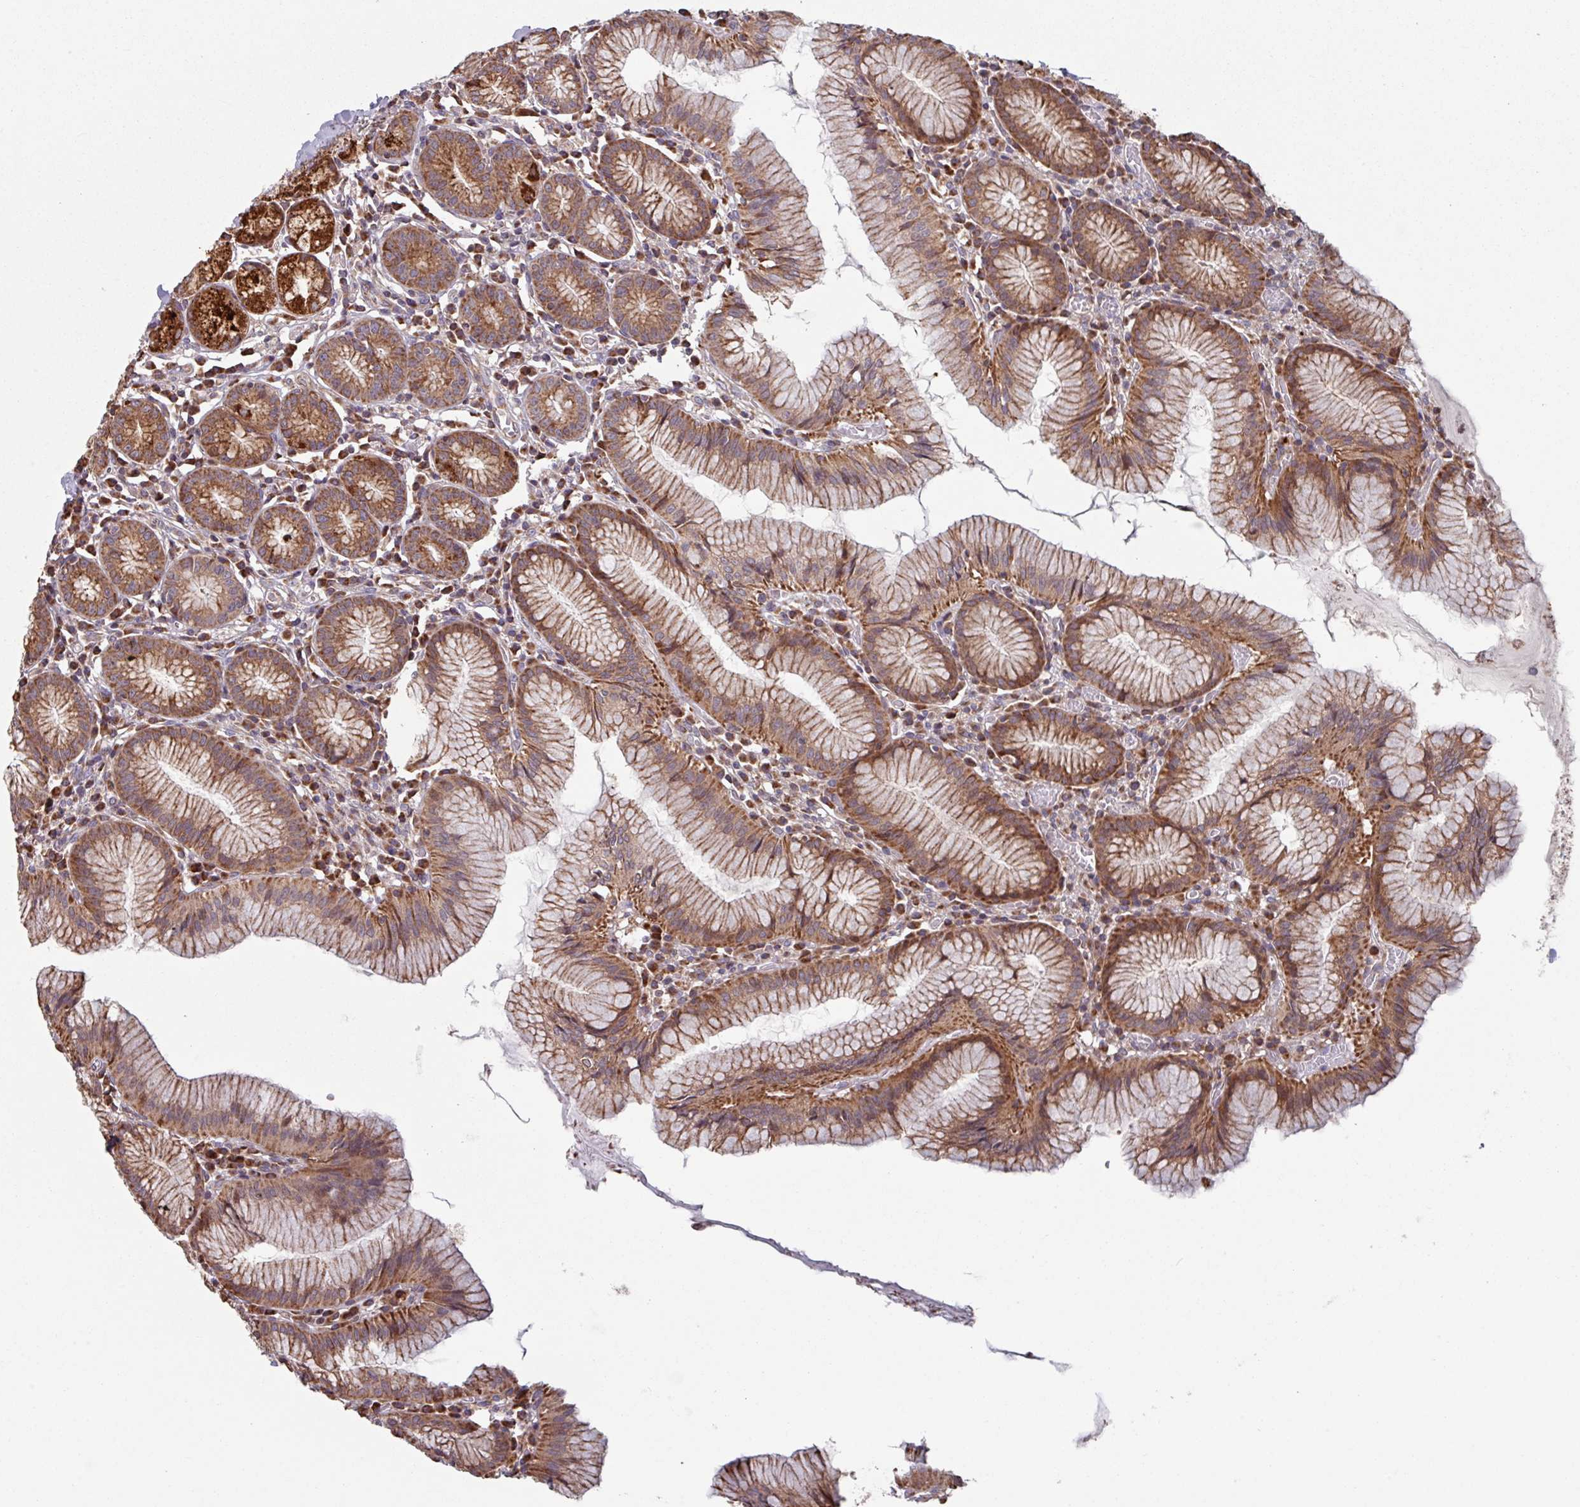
{"staining": {"intensity": "strong", "quantity": ">75%", "location": "cytoplasmic/membranous"}, "tissue": "stomach", "cell_type": "Glandular cells", "image_type": "normal", "snomed": [{"axis": "morphology", "description": "Normal tissue, NOS"}, {"axis": "topography", "description": "Stomach"}], "caption": "This photomicrograph exhibits unremarkable stomach stained with immunohistochemistry (IHC) to label a protein in brown. The cytoplasmic/membranous of glandular cells show strong positivity for the protein. Nuclei are counter-stained blue.", "gene": "COX7C", "patient": {"sex": "male", "age": 55}}